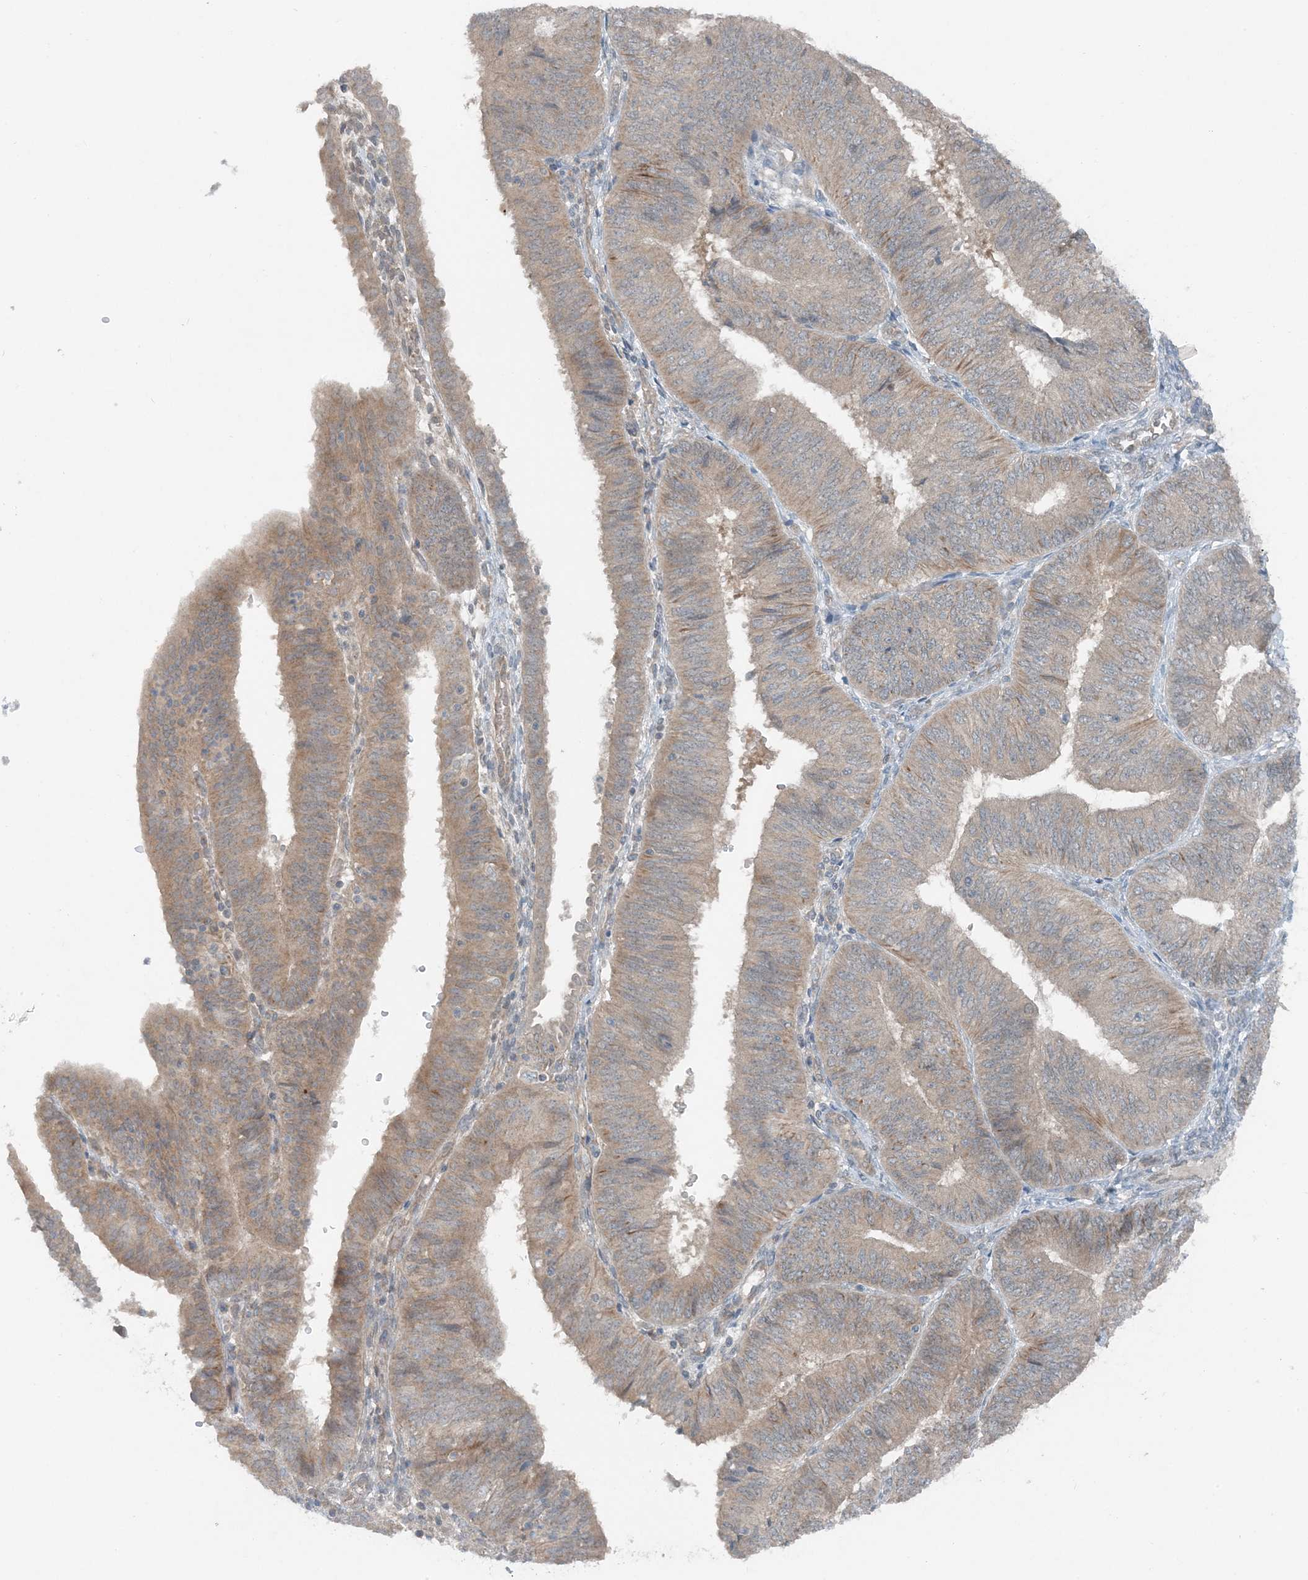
{"staining": {"intensity": "moderate", "quantity": "25%-75%", "location": "cytoplasmic/membranous"}, "tissue": "endometrial cancer", "cell_type": "Tumor cells", "image_type": "cancer", "snomed": [{"axis": "morphology", "description": "Adenocarcinoma, NOS"}, {"axis": "topography", "description": "Endometrium"}], "caption": "Endometrial cancer (adenocarcinoma) tissue reveals moderate cytoplasmic/membranous staining in approximately 25%-75% of tumor cells, visualized by immunohistochemistry. (Brightfield microscopy of DAB IHC at high magnification).", "gene": "MITD1", "patient": {"sex": "female", "age": 58}}